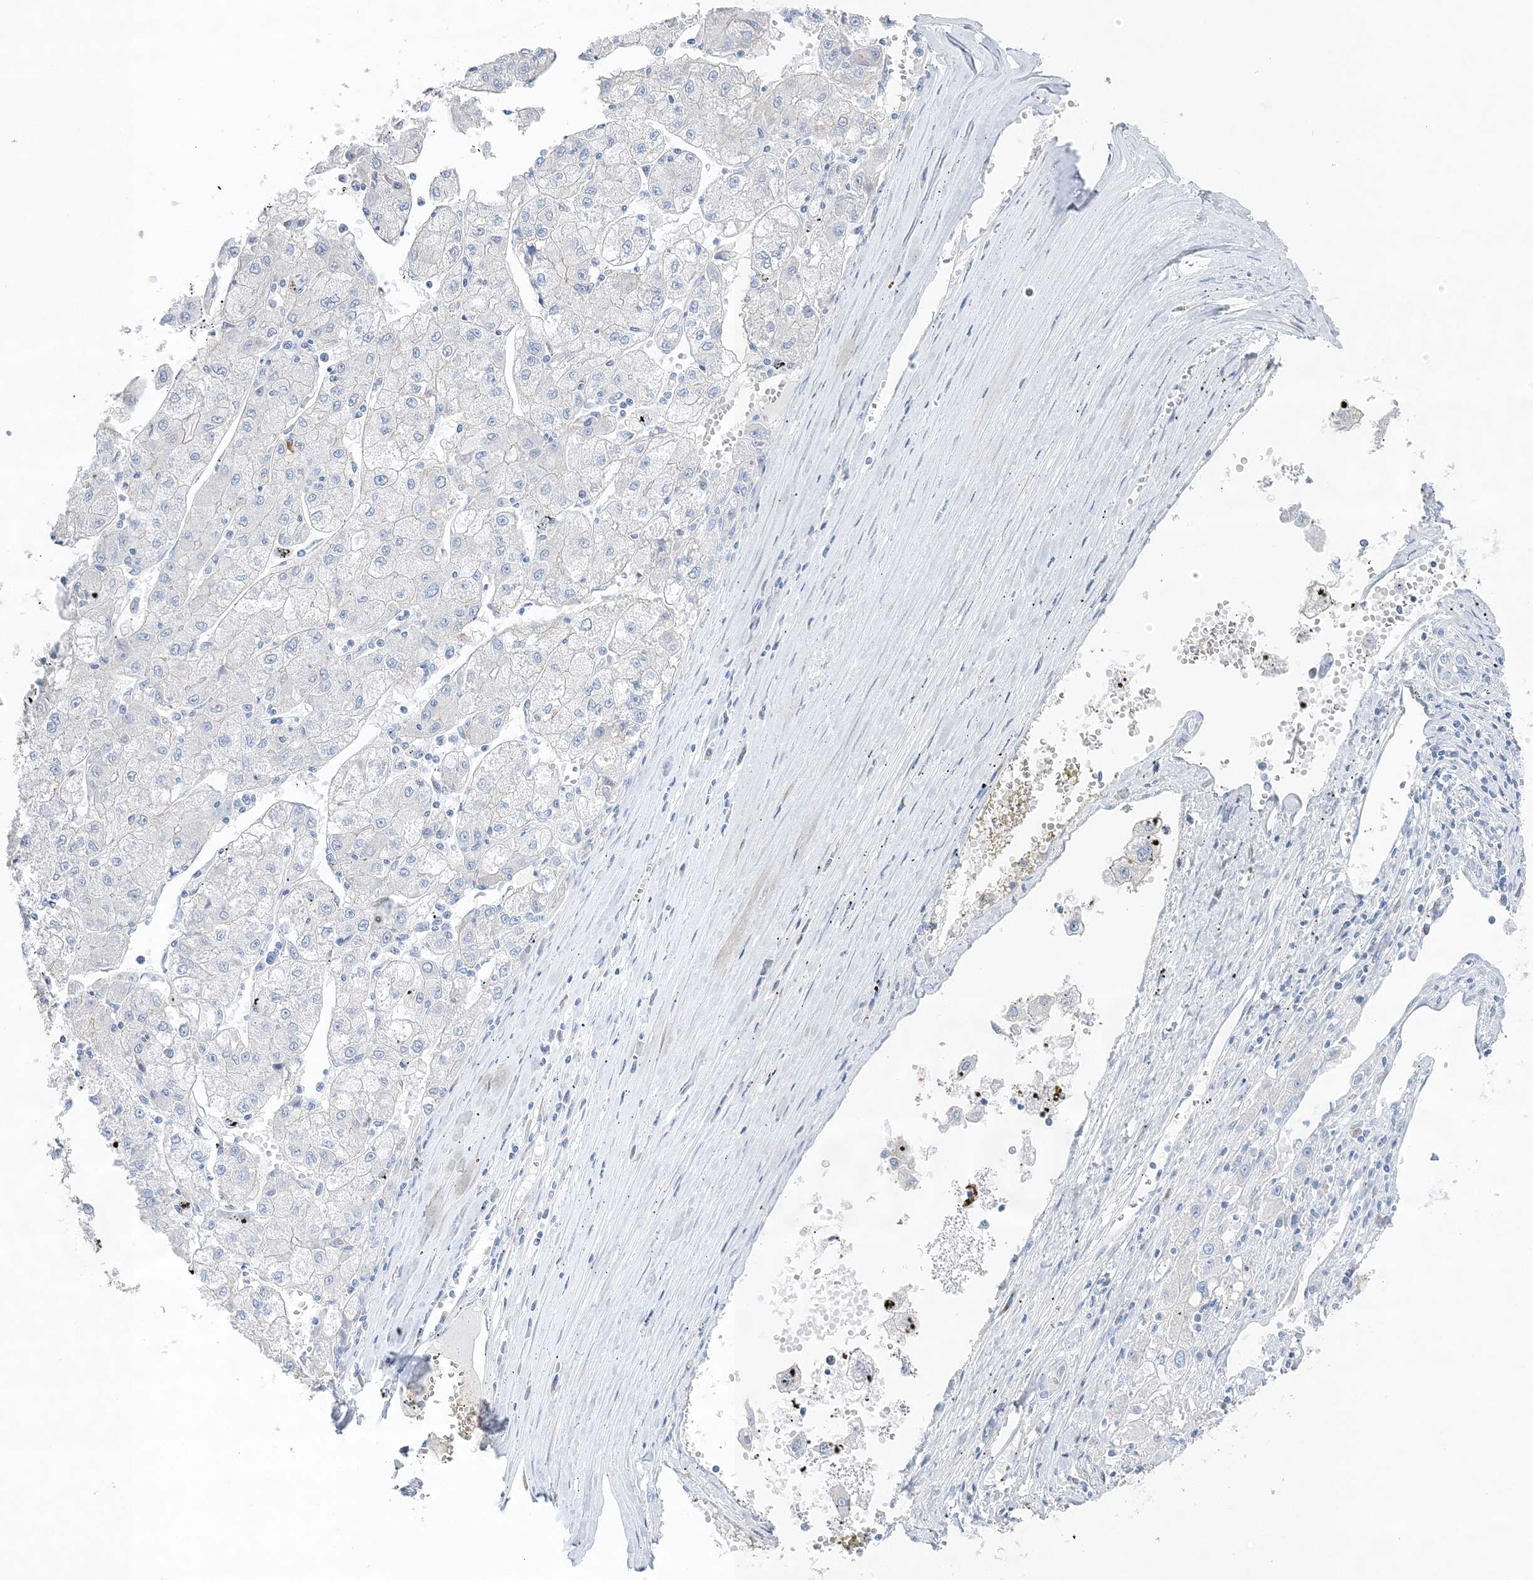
{"staining": {"intensity": "negative", "quantity": "none", "location": "none"}, "tissue": "liver cancer", "cell_type": "Tumor cells", "image_type": "cancer", "snomed": [{"axis": "morphology", "description": "Carcinoma, Hepatocellular, NOS"}, {"axis": "topography", "description": "Liver"}], "caption": "The histopathology image shows no staining of tumor cells in liver cancer (hepatocellular carcinoma).", "gene": "SLC5A6", "patient": {"sex": "male", "age": 72}}